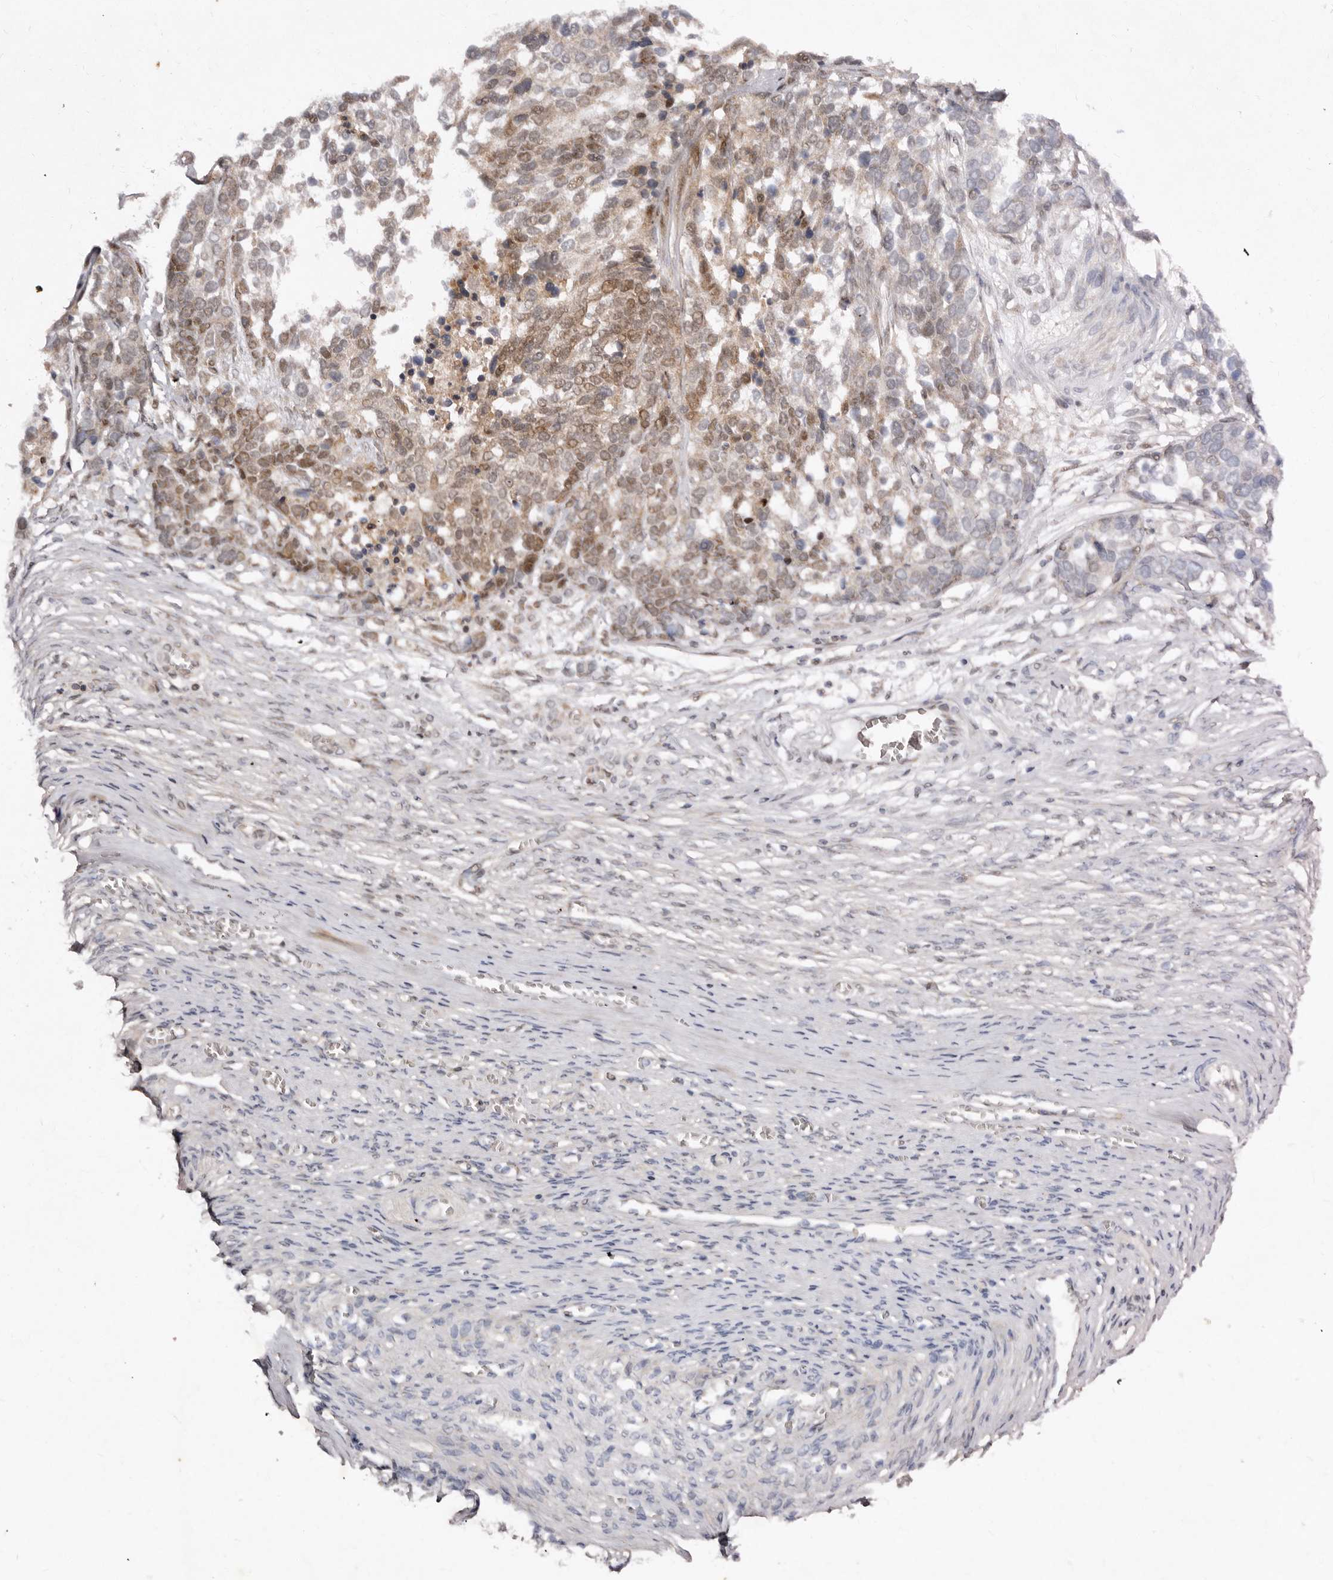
{"staining": {"intensity": "moderate", "quantity": "25%-75%", "location": "cytoplasmic/membranous,nuclear"}, "tissue": "ovarian cancer", "cell_type": "Tumor cells", "image_type": "cancer", "snomed": [{"axis": "morphology", "description": "Cystadenocarcinoma, serous, NOS"}, {"axis": "topography", "description": "Ovary"}], "caption": "Human ovarian cancer stained for a protein (brown) displays moderate cytoplasmic/membranous and nuclear positive staining in about 25%-75% of tumor cells.", "gene": "ABL1", "patient": {"sex": "female", "age": 44}}